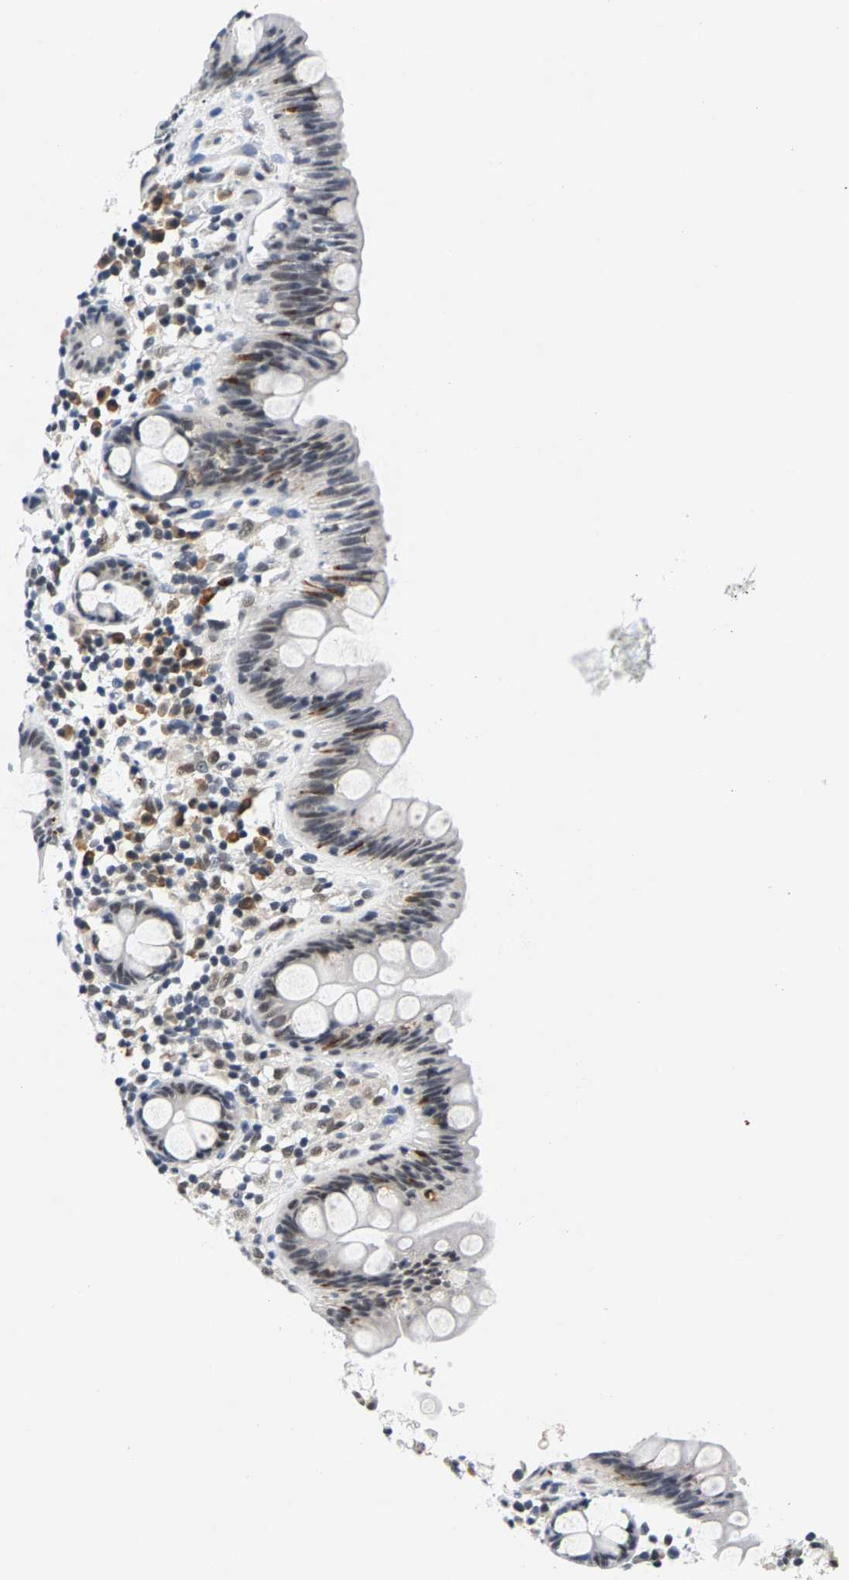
{"staining": {"intensity": "negative", "quantity": "none", "location": "none"}, "tissue": "colon", "cell_type": "Endothelial cells", "image_type": "normal", "snomed": [{"axis": "morphology", "description": "Normal tissue, NOS"}, {"axis": "topography", "description": "Colon"}], "caption": "Immunohistochemical staining of unremarkable human colon exhibits no significant staining in endothelial cells.", "gene": "ATF2", "patient": {"sex": "female", "age": 80}}